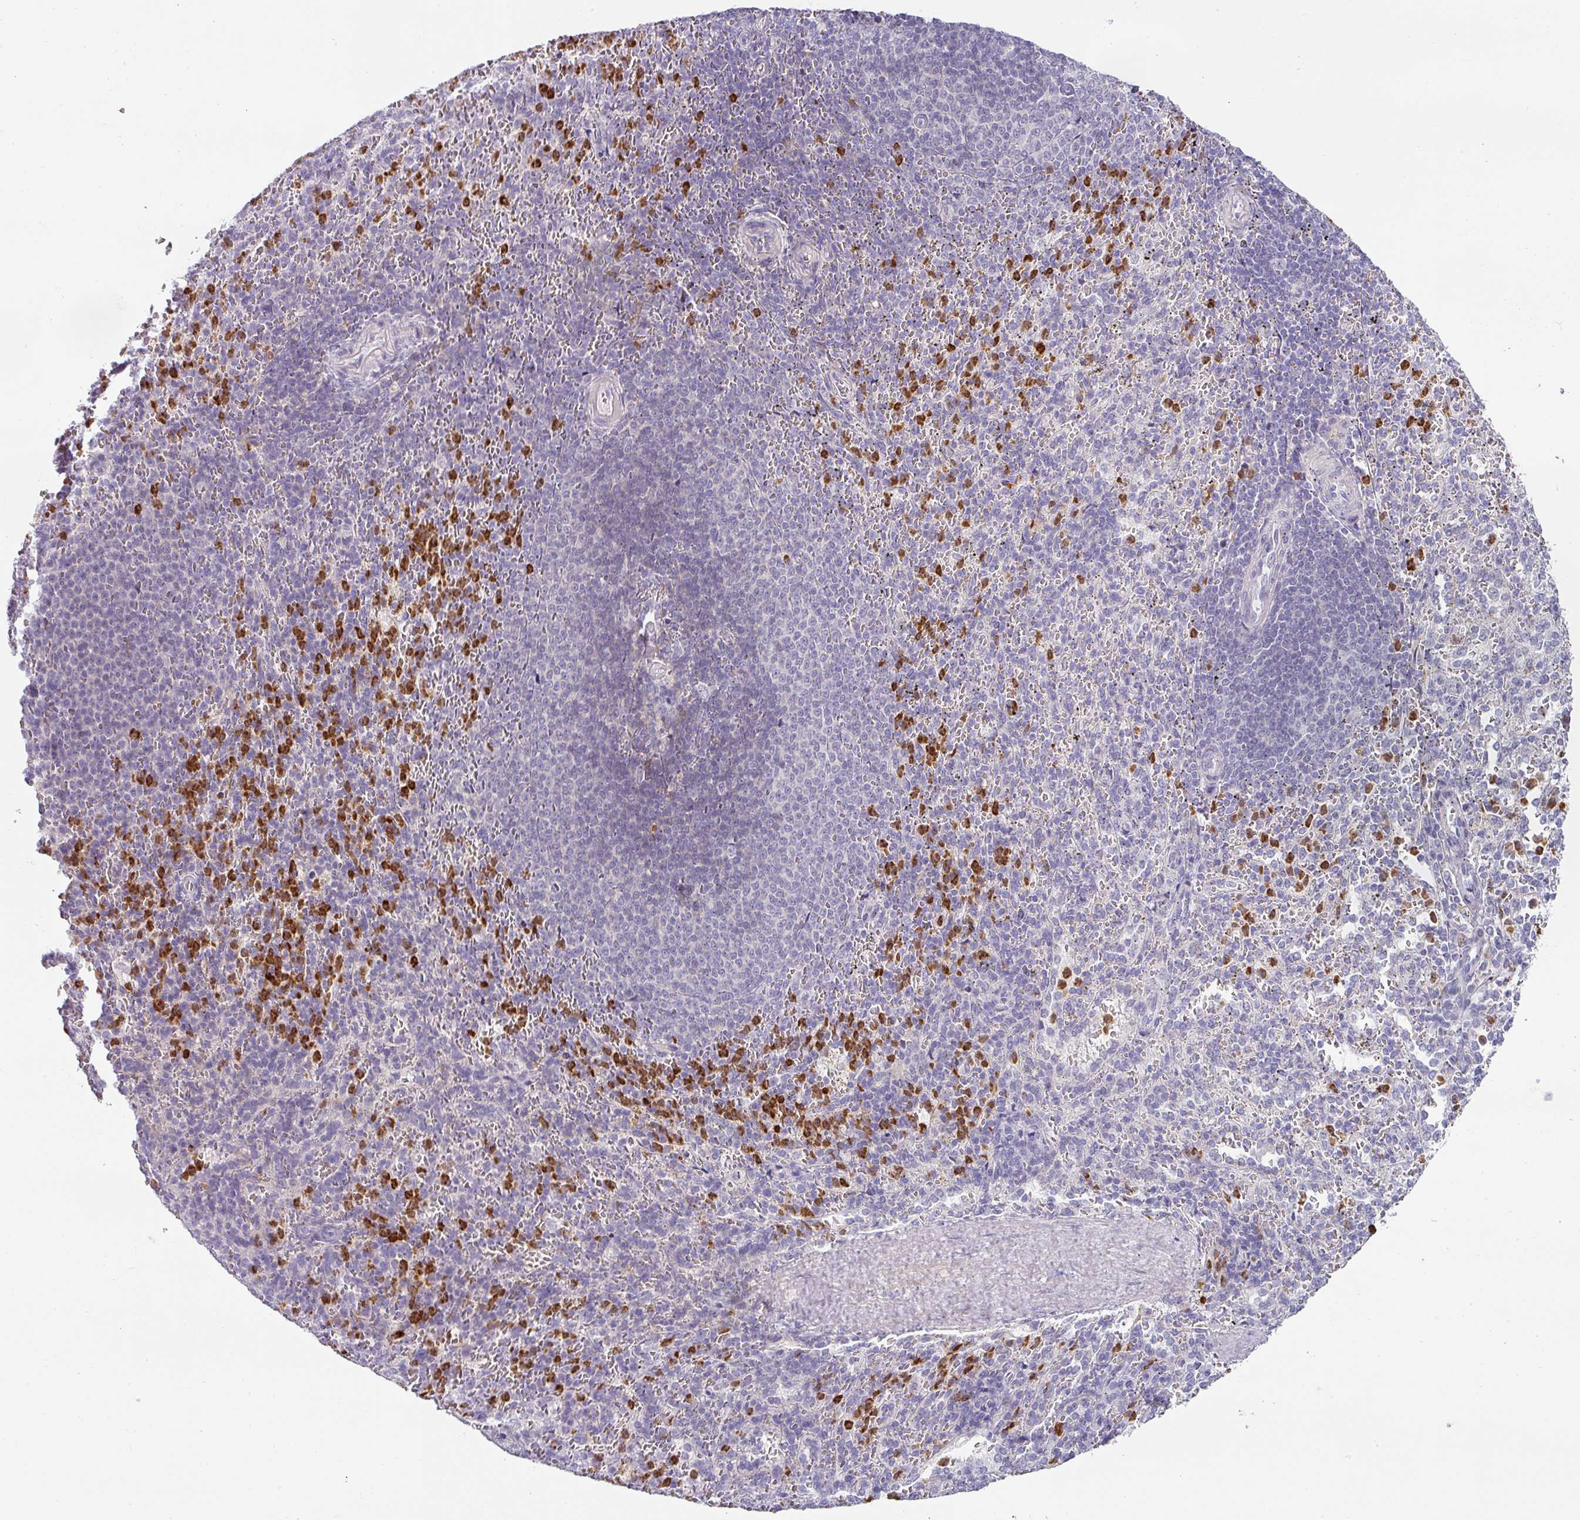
{"staining": {"intensity": "strong", "quantity": "<25%", "location": "cytoplasmic/membranous"}, "tissue": "spleen", "cell_type": "Cells in red pulp", "image_type": "normal", "snomed": [{"axis": "morphology", "description": "Normal tissue, NOS"}, {"axis": "topography", "description": "Spleen"}], "caption": "Immunohistochemistry (IHC) (DAB (3,3'-diaminobenzidine)) staining of unremarkable spleen exhibits strong cytoplasmic/membranous protein positivity in approximately <25% of cells in red pulp. The protein of interest is shown in brown color, while the nuclei are stained blue.", "gene": "BTLA", "patient": {"sex": "female", "age": 21}}